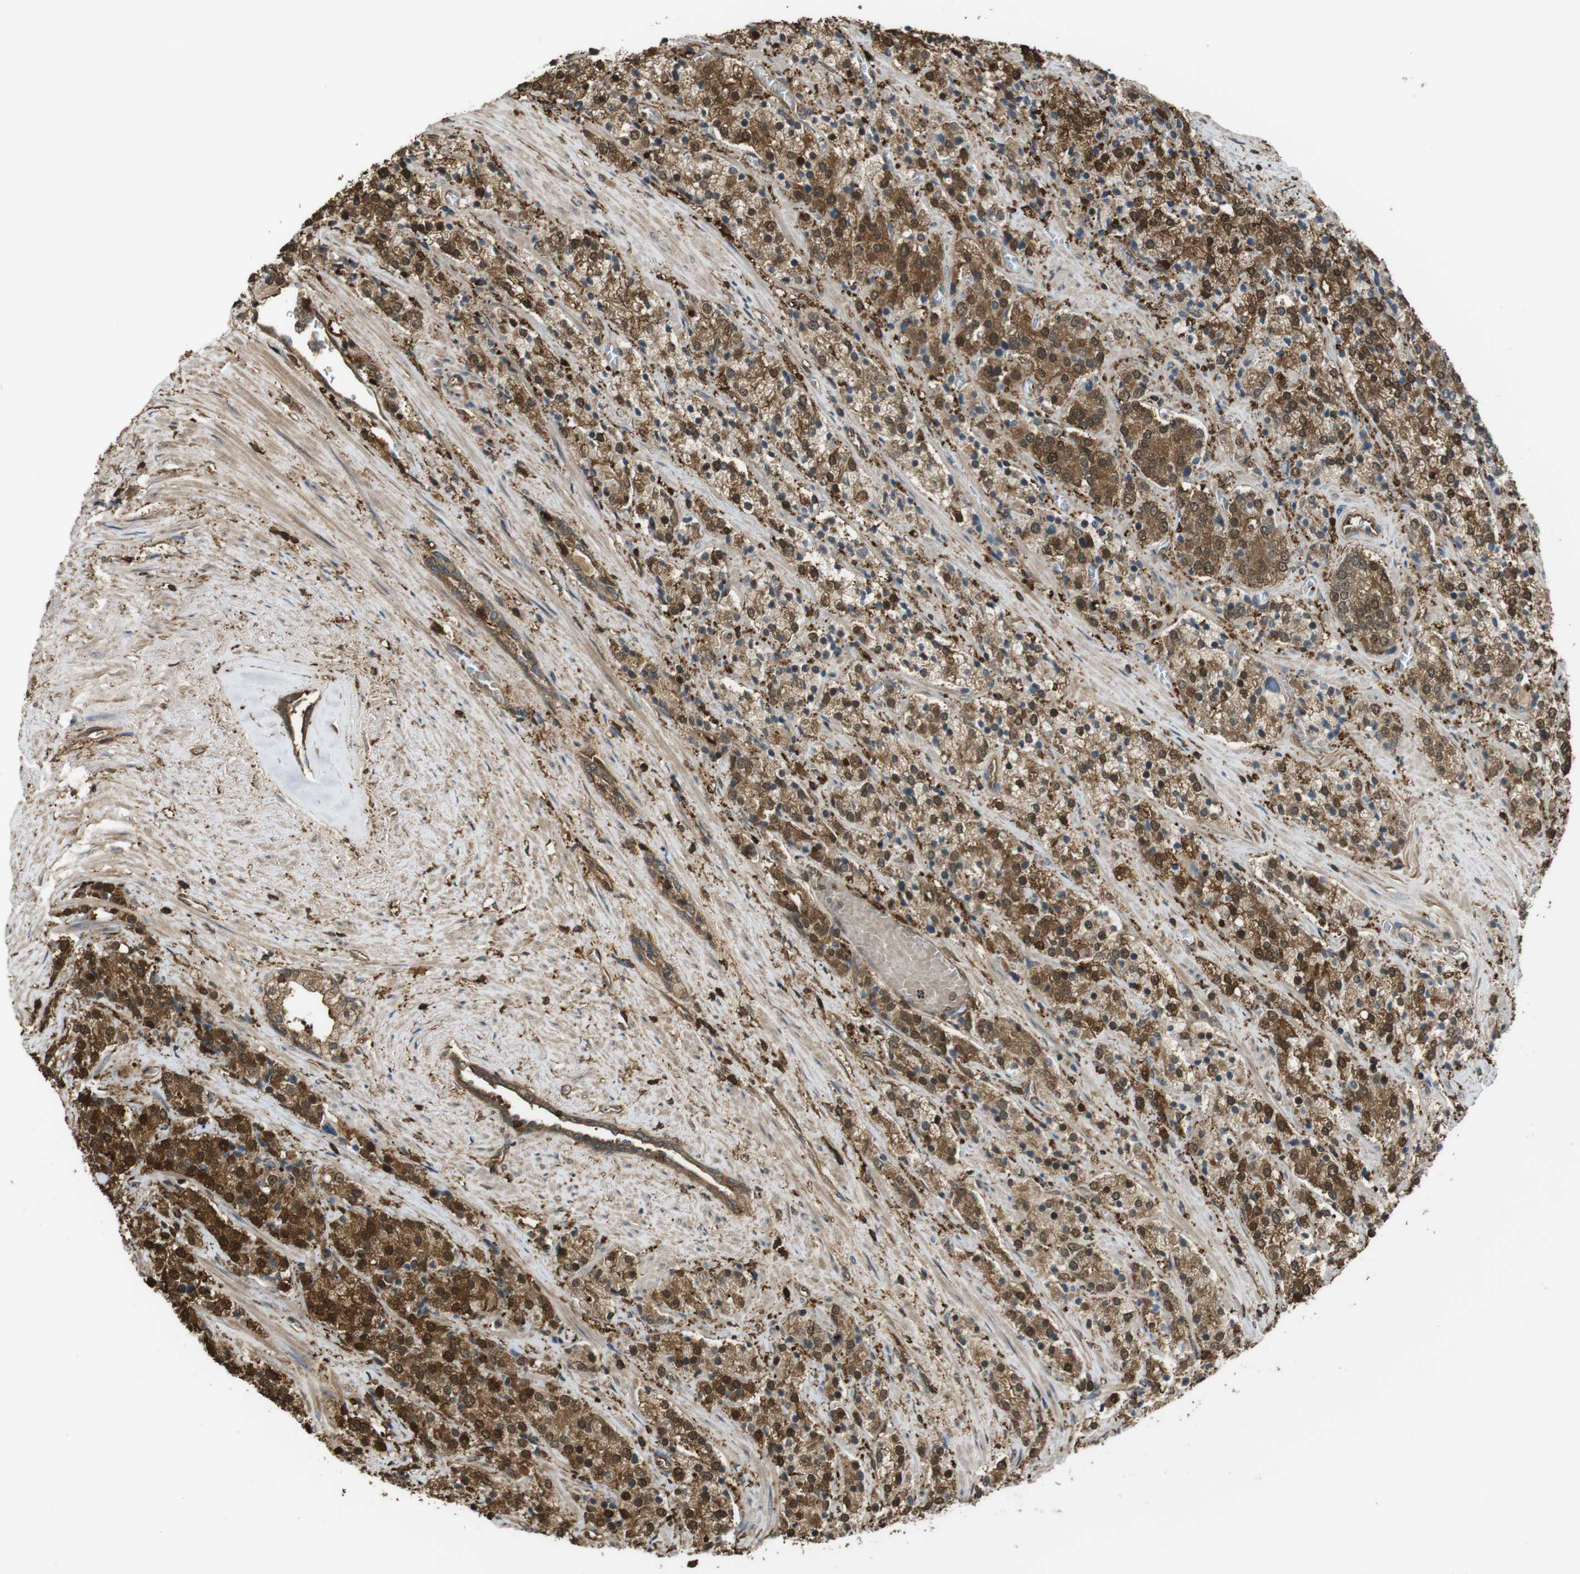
{"staining": {"intensity": "strong", "quantity": ">75%", "location": "cytoplasmic/membranous,nuclear"}, "tissue": "prostate cancer", "cell_type": "Tumor cells", "image_type": "cancer", "snomed": [{"axis": "morphology", "description": "Adenocarcinoma, High grade"}, {"axis": "topography", "description": "Prostate"}], "caption": "Immunohistochemical staining of prostate high-grade adenocarcinoma shows high levels of strong cytoplasmic/membranous and nuclear protein staining in about >75% of tumor cells. The staining was performed using DAB to visualize the protein expression in brown, while the nuclei were stained in blue with hematoxylin (Magnification: 20x).", "gene": "ARHGDIA", "patient": {"sex": "male", "age": 71}}